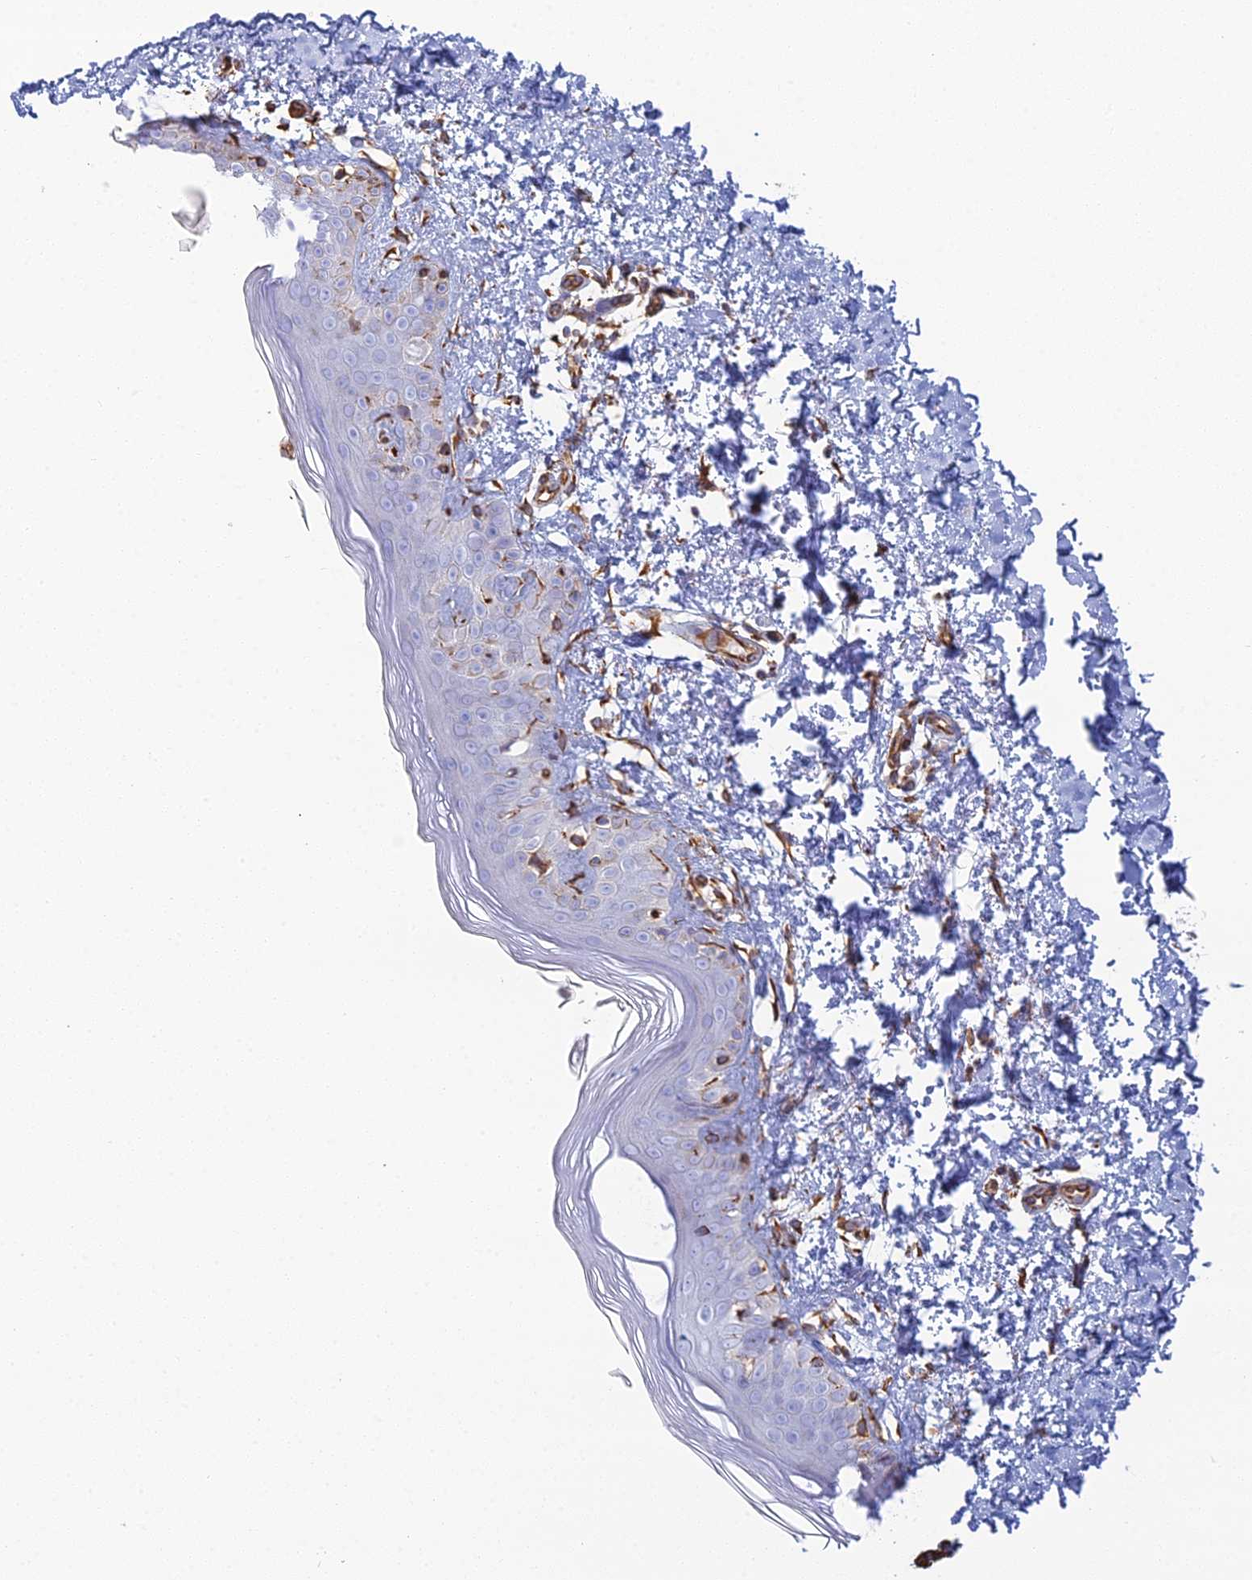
{"staining": {"intensity": "moderate", "quantity": ">75%", "location": "cytoplasmic/membranous"}, "tissue": "skin", "cell_type": "Fibroblasts", "image_type": "normal", "snomed": [{"axis": "morphology", "description": "Normal tissue, NOS"}, {"axis": "topography", "description": "Skin"}], "caption": "Protein analysis of unremarkable skin demonstrates moderate cytoplasmic/membranous staining in approximately >75% of fibroblasts.", "gene": "CLVS2", "patient": {"sex": "female", "age": 64}}